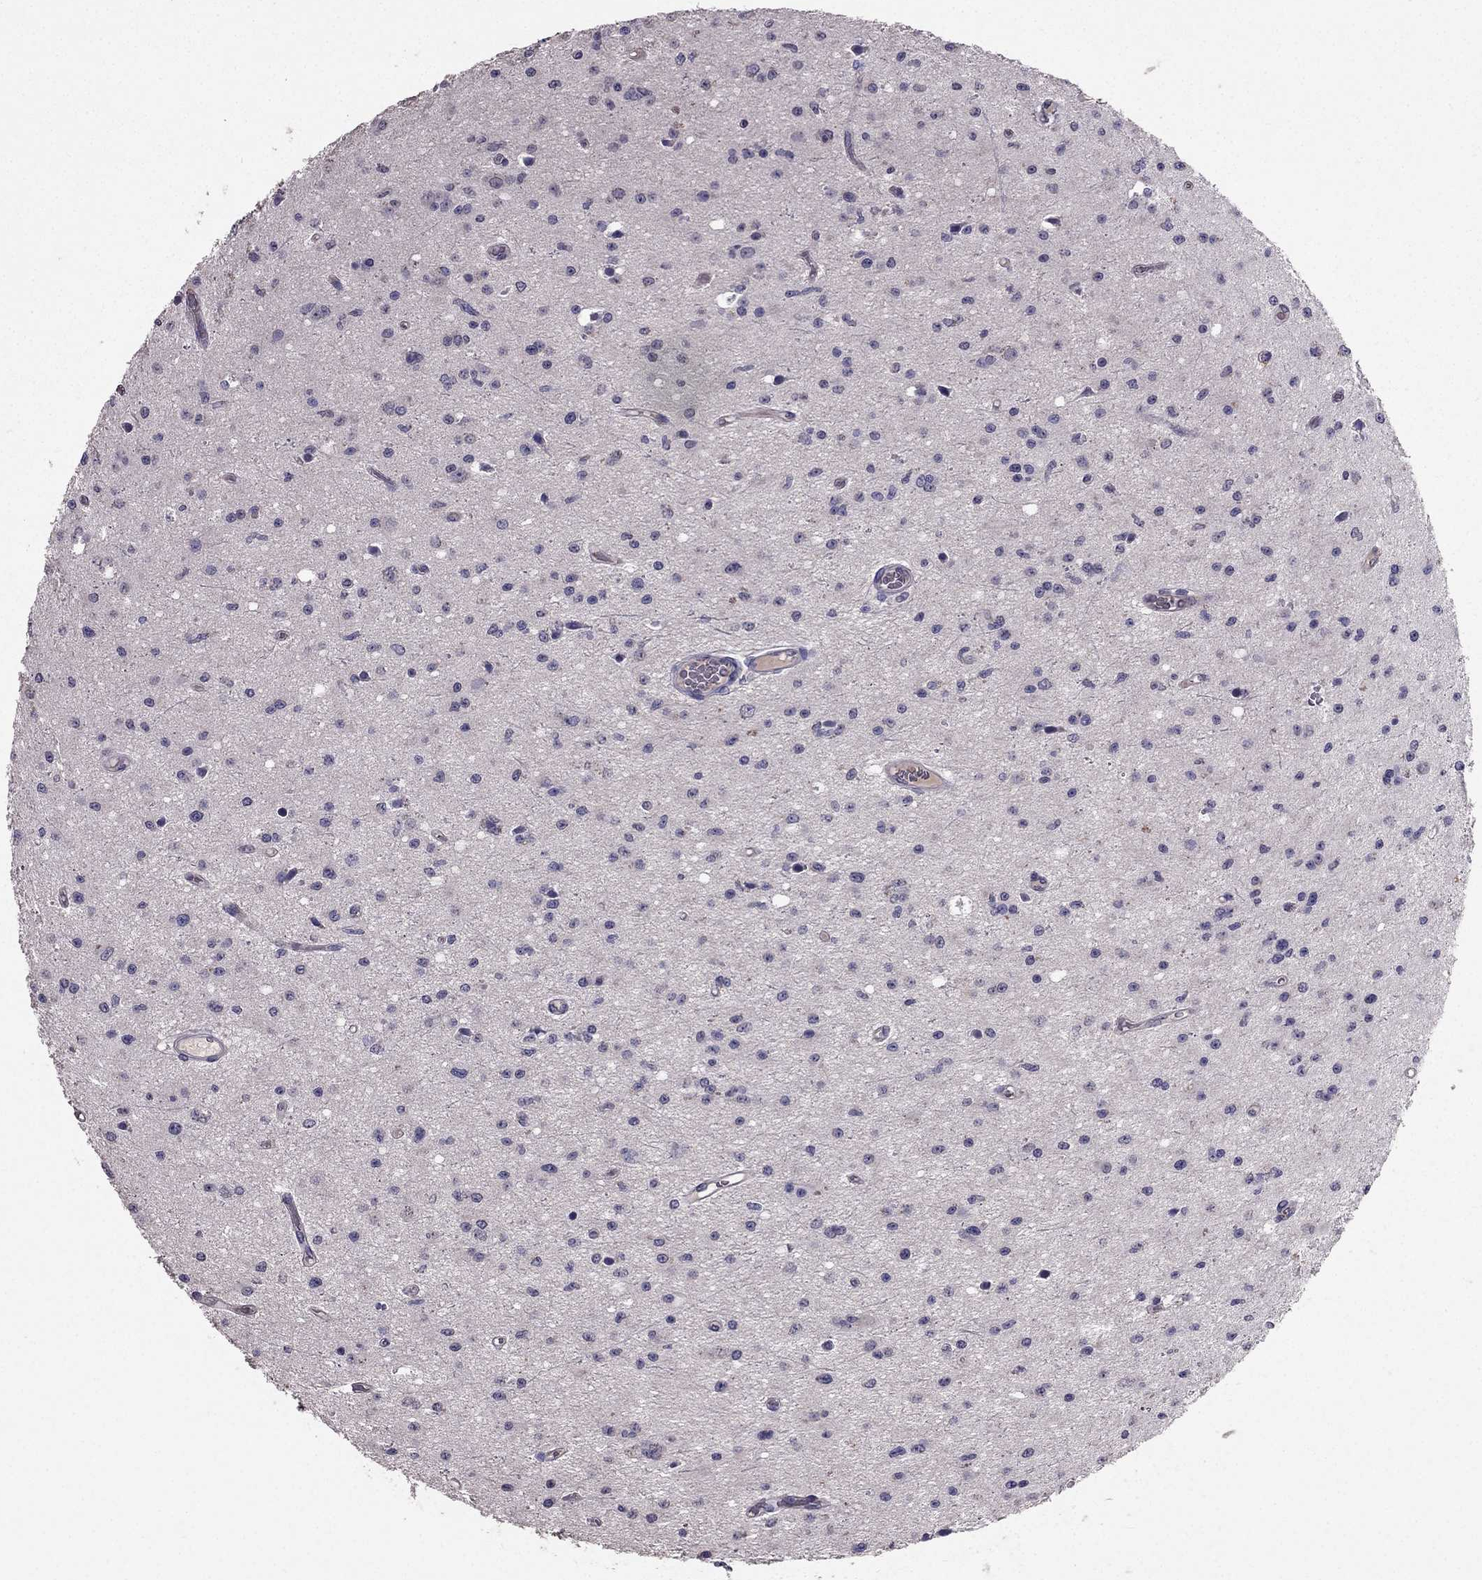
{"staining": {"intensity": "negative", "quantity": "none", "location": "none"}, "tissue": "glioma", "cell_type": "Tumor cells", "image_type": "cancer", "snomed": [{"axis": "morphology", "description": "Glioma, malignant, Low grade"}, {"axis": "topography", "description": "Brain"}], "caption": "Image shows no significant protein staining in tumor cells of malignant glioma (low-grade).", "gene": "RFLNB", "patient": {"sex": "female", "age": 45}}